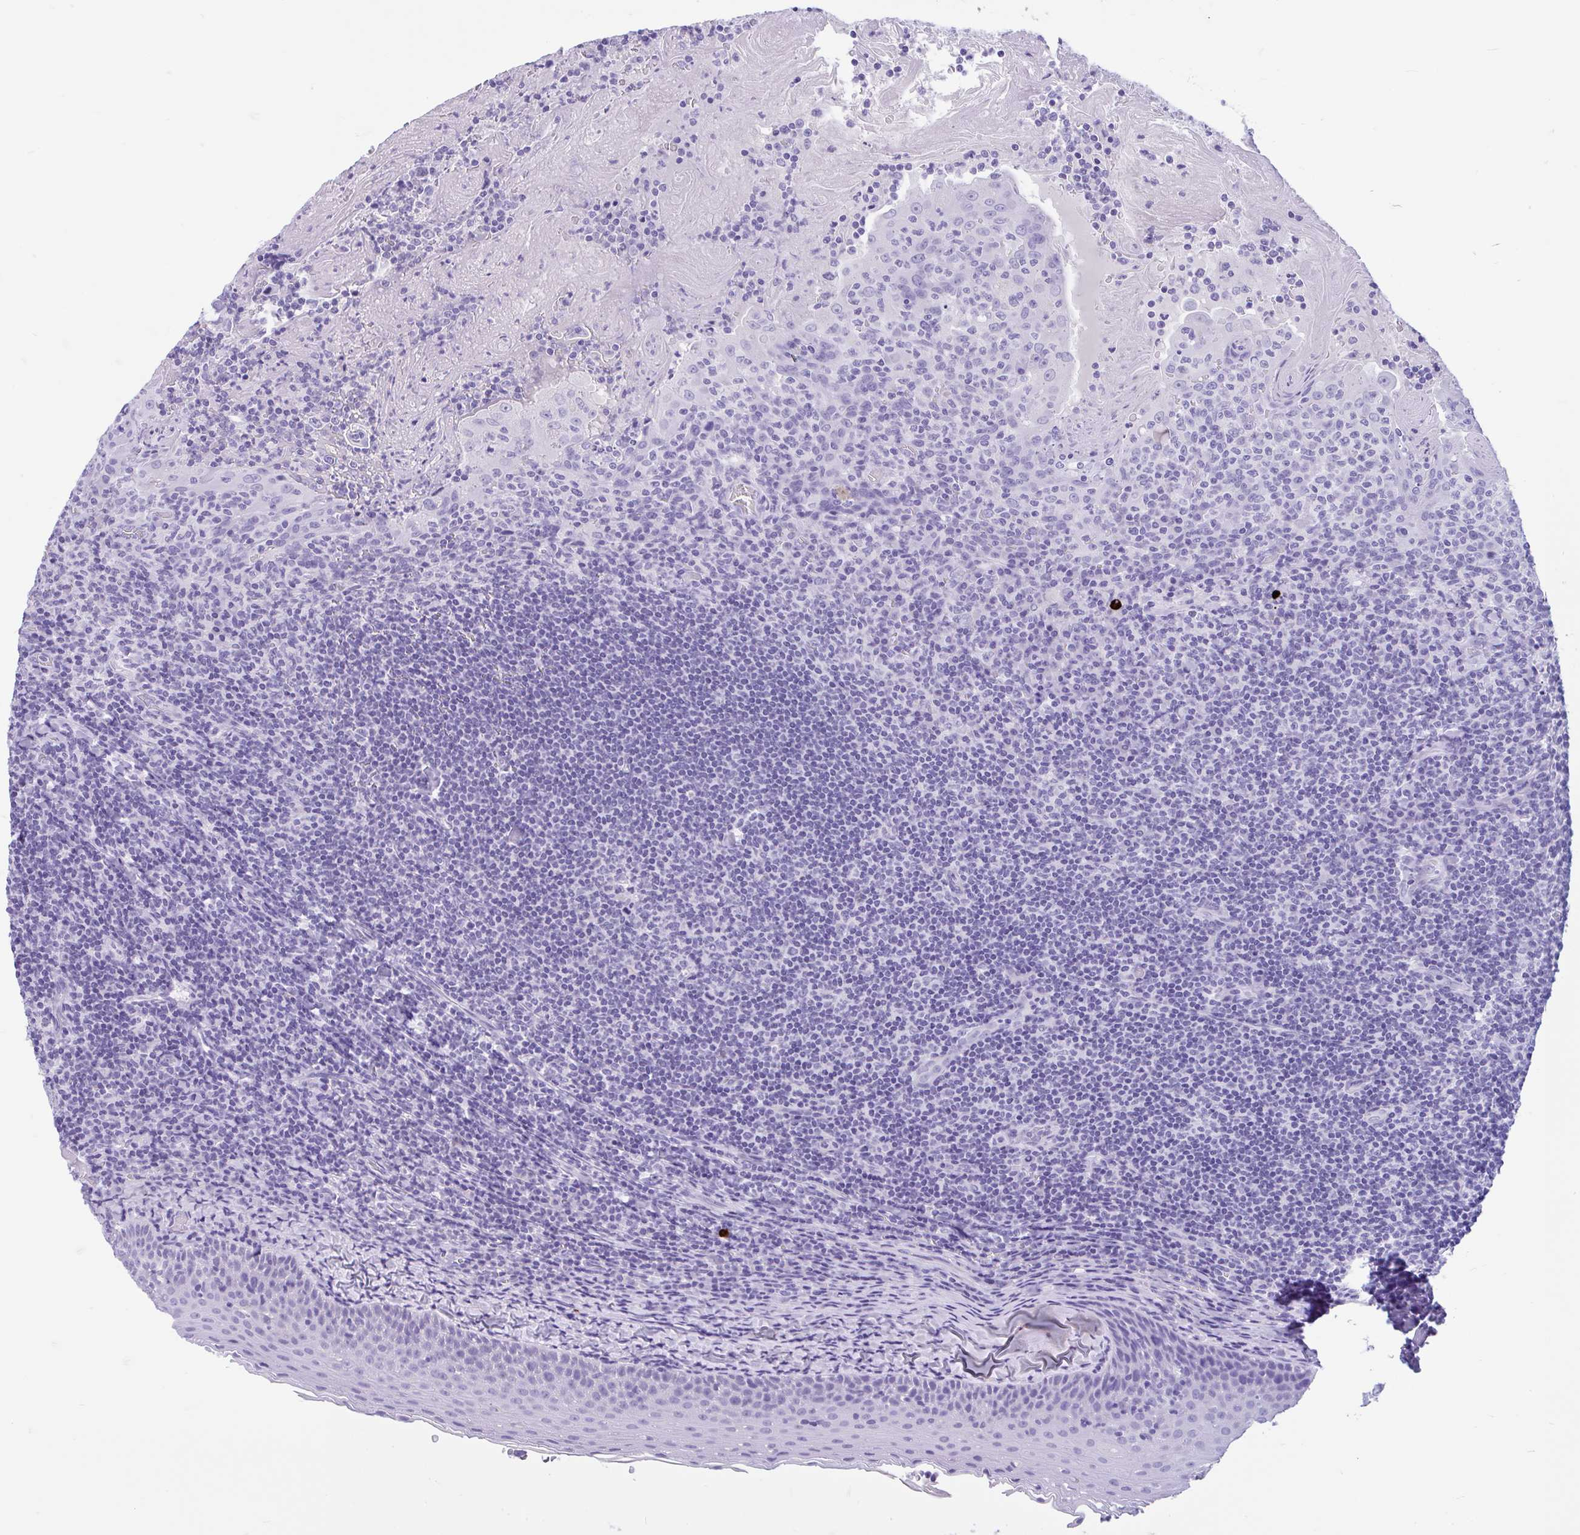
{"staining": {"intensity": "negative", "quantity": "none", "location": "none"}, "tissue": "tonsil", "cell_type": "Germinal center cells", "image_type": "normal", "snomed": [{"axis": "morphology", "description": "Normal tissue, NOS"}, {"axis": "topography", "description": "Tonsil"}], "caption": "IHC micrograph of unremarkable tonsil stained for a protein (brown), which exhibits no expression in germinal center cells. (Immunohistochemistry (ihc), brightfield microscopy, high magnification).", "gene": "ZNF319", "patient": {"sex": "female", "age": 10}}